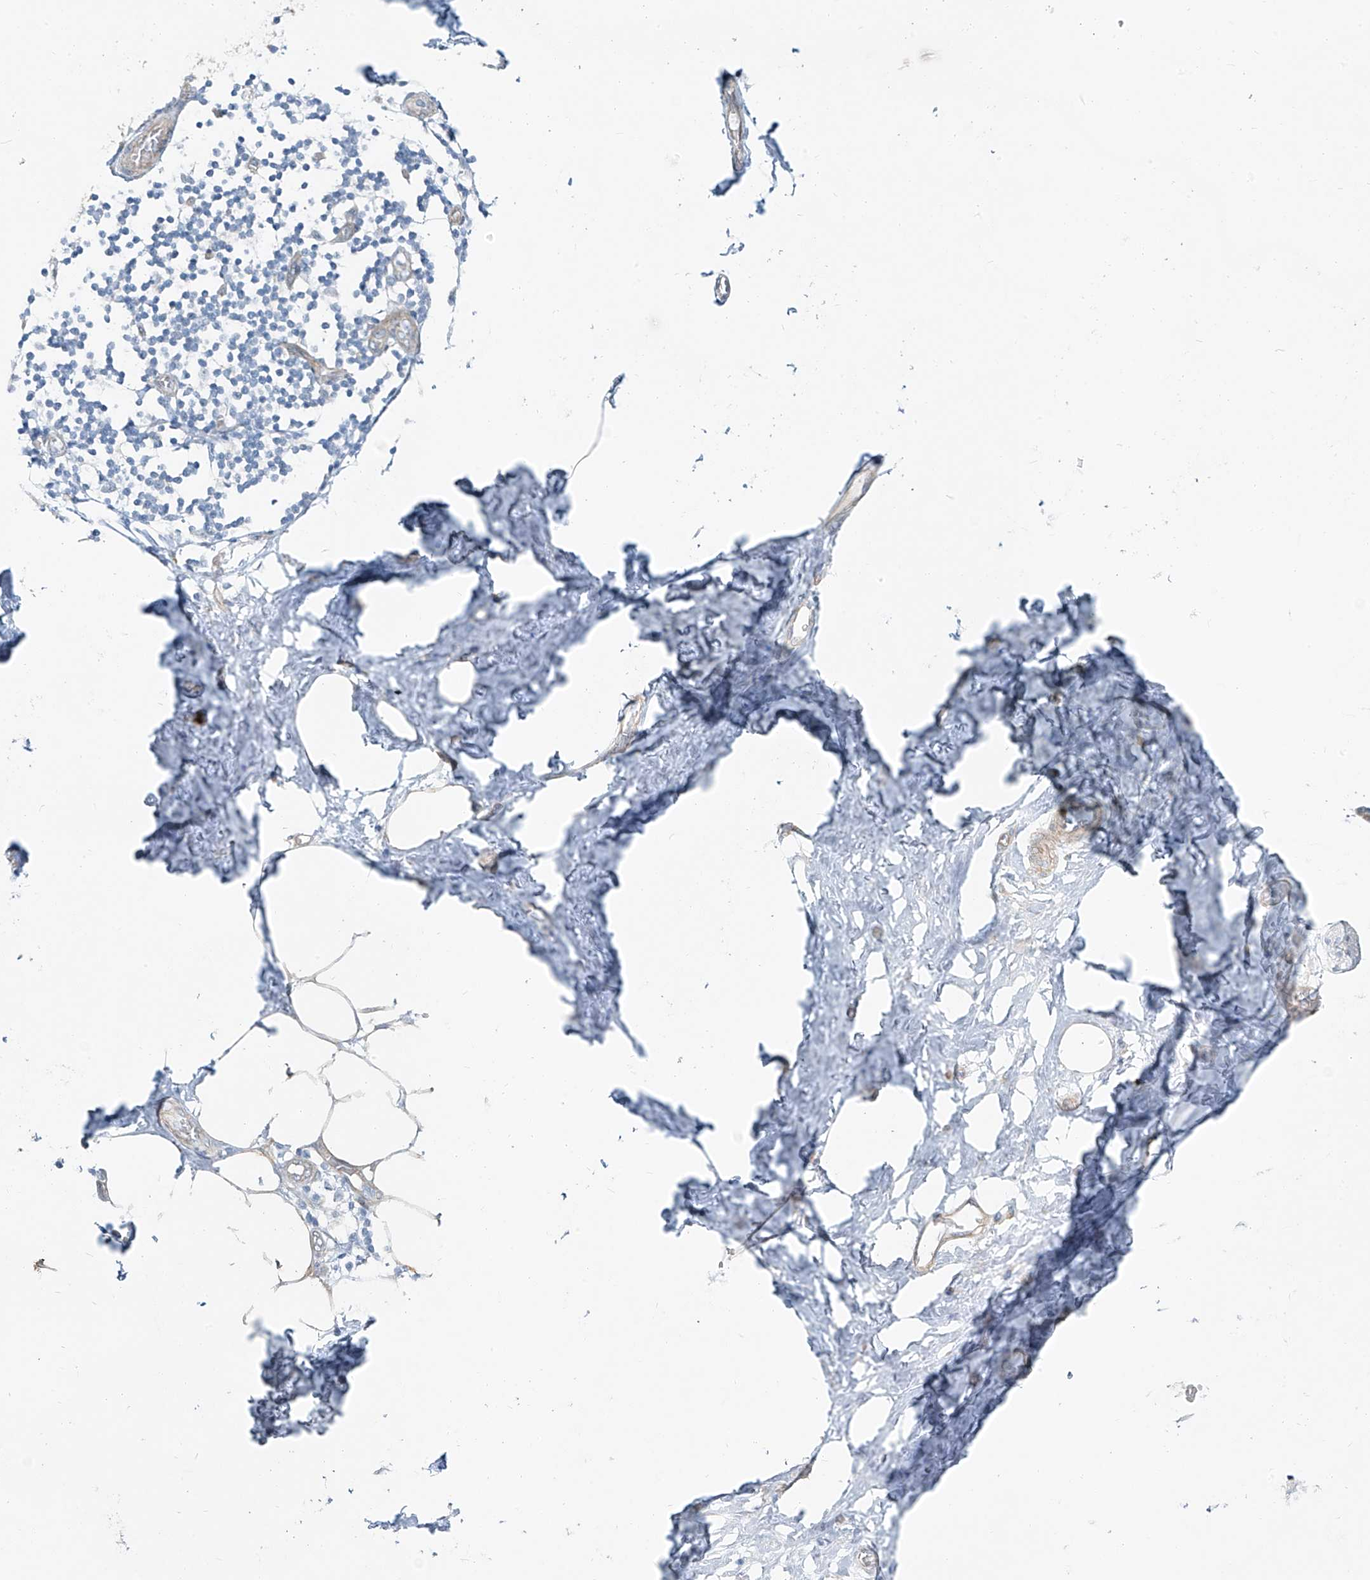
{"staining": {"intensity": "negative", "quantity": "none", "location": "none"}, "tissue": "adipose tissue", "cell_type": "Adipocytes", "image_type": "normal", "snomed": [{"axis": "morphology", "description": "Normal tissue, NOS"}, {"axis": "morphology", "description": "Adenocarcinoma, NOS"}, {"axis": "topography", "description": "Pancreas"}, {"axis": "topography", "description": "Peripheral nerve tissue"}], "caption": "Adipocytes are negative for protein expression in unremarkable human adipose tissue. The staining is performed using DAB brown chromogen with nuclei counter-stained in using hematoxylin.", "gene": "TNS2", "patient": {"sex": "male", "age": 59}}